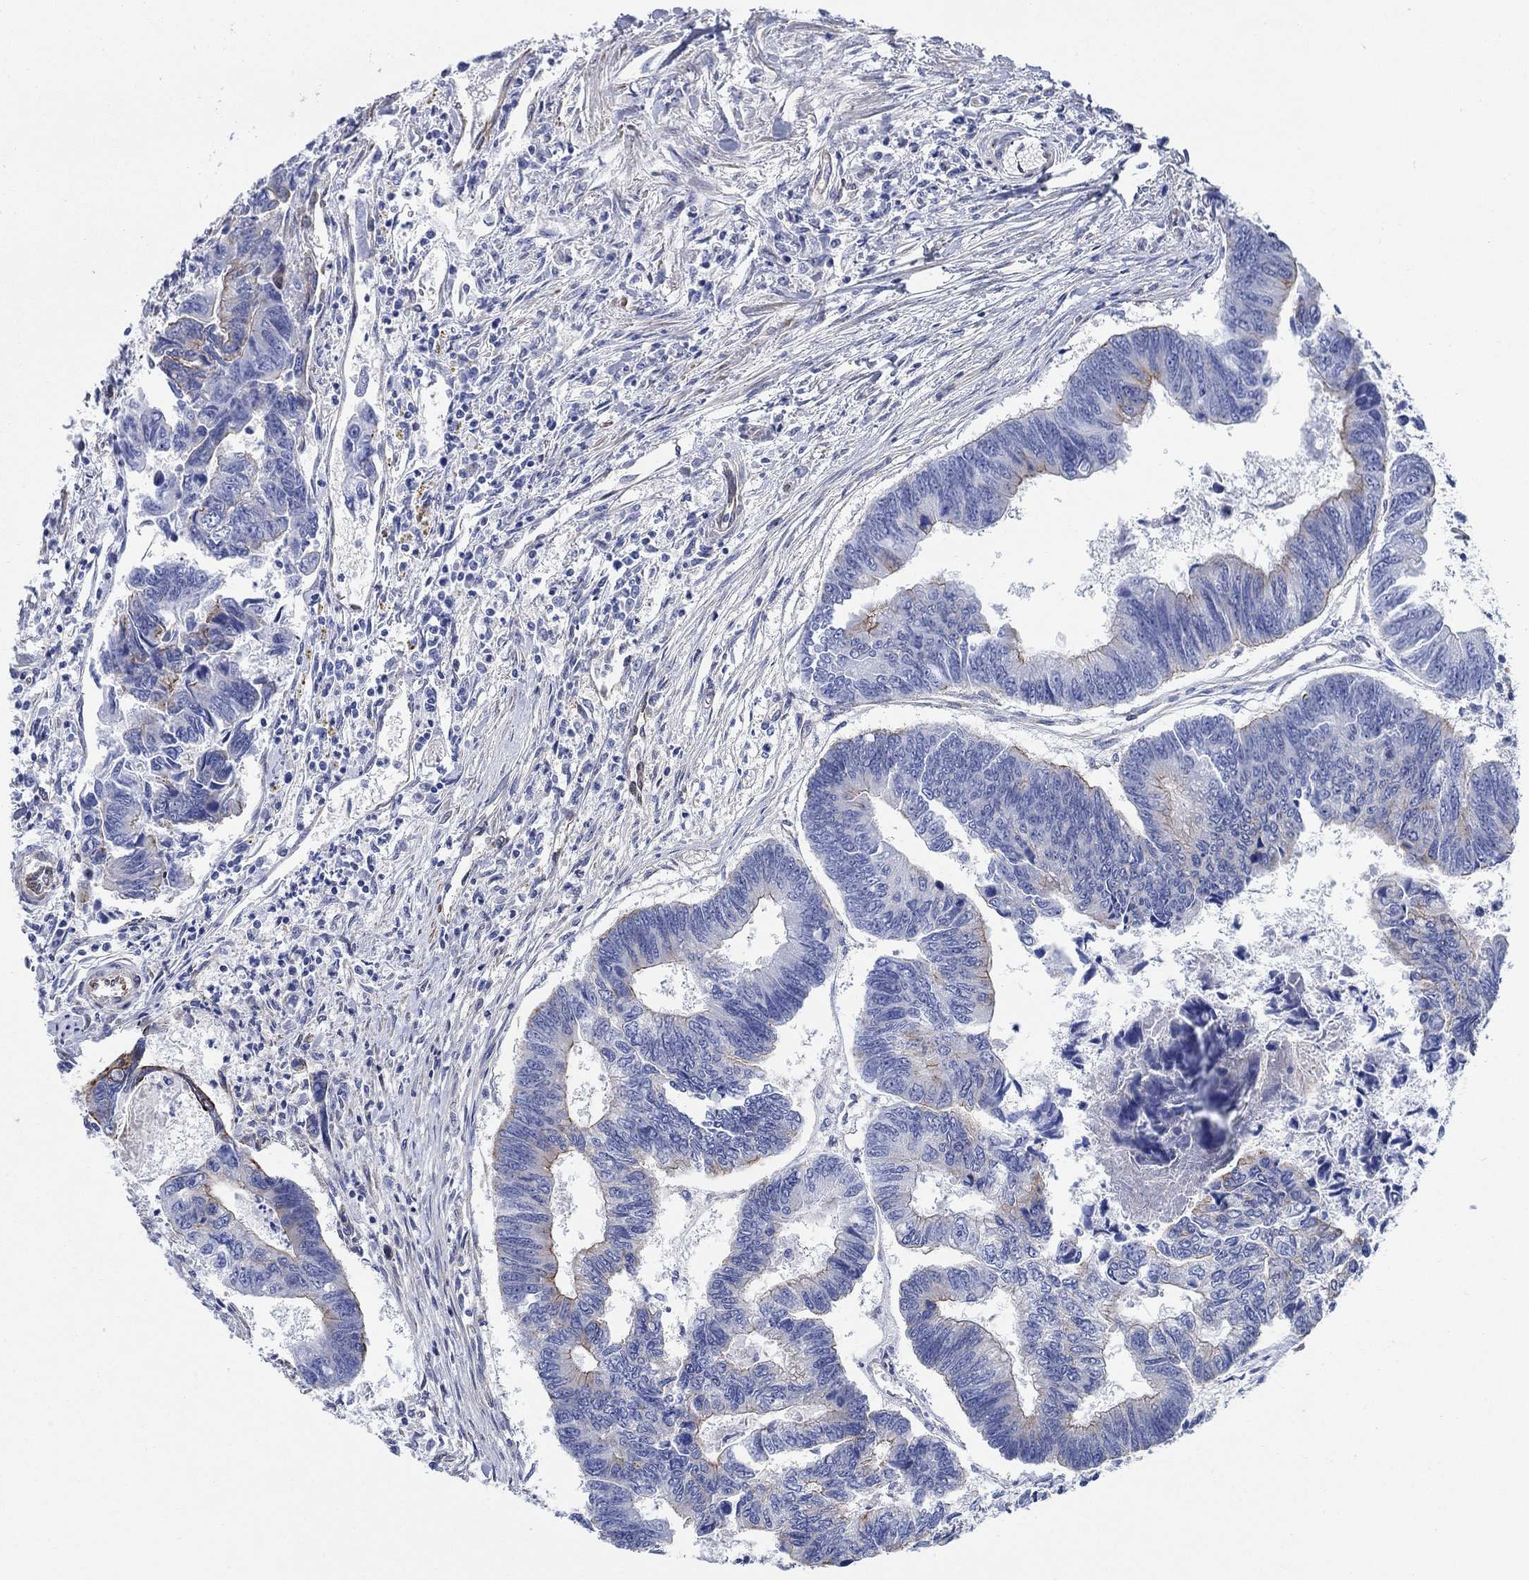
{"staining": {"intensity": "moderate", "quantity": "<25%", "location": "cytoplasmic/membranous"}, "tissue": "colorectal cancer", "cell_type": "Tumor cells", "image_type": "cancer", "snomed": [{"axis": "morphology", "description": "Adenocarcinoma, NOS"}, {"axis": "topography", "description": "Colon"}], "caption": "There is low levels of moderate cytoplasmic/membranous staining in tumor cells of colorectal cancer (adenocarcinoma), as demonstrated by immunohistochemical staining (brown color).", "gene": "FMN1", "patient": {"sex": "female", "age": 65}}